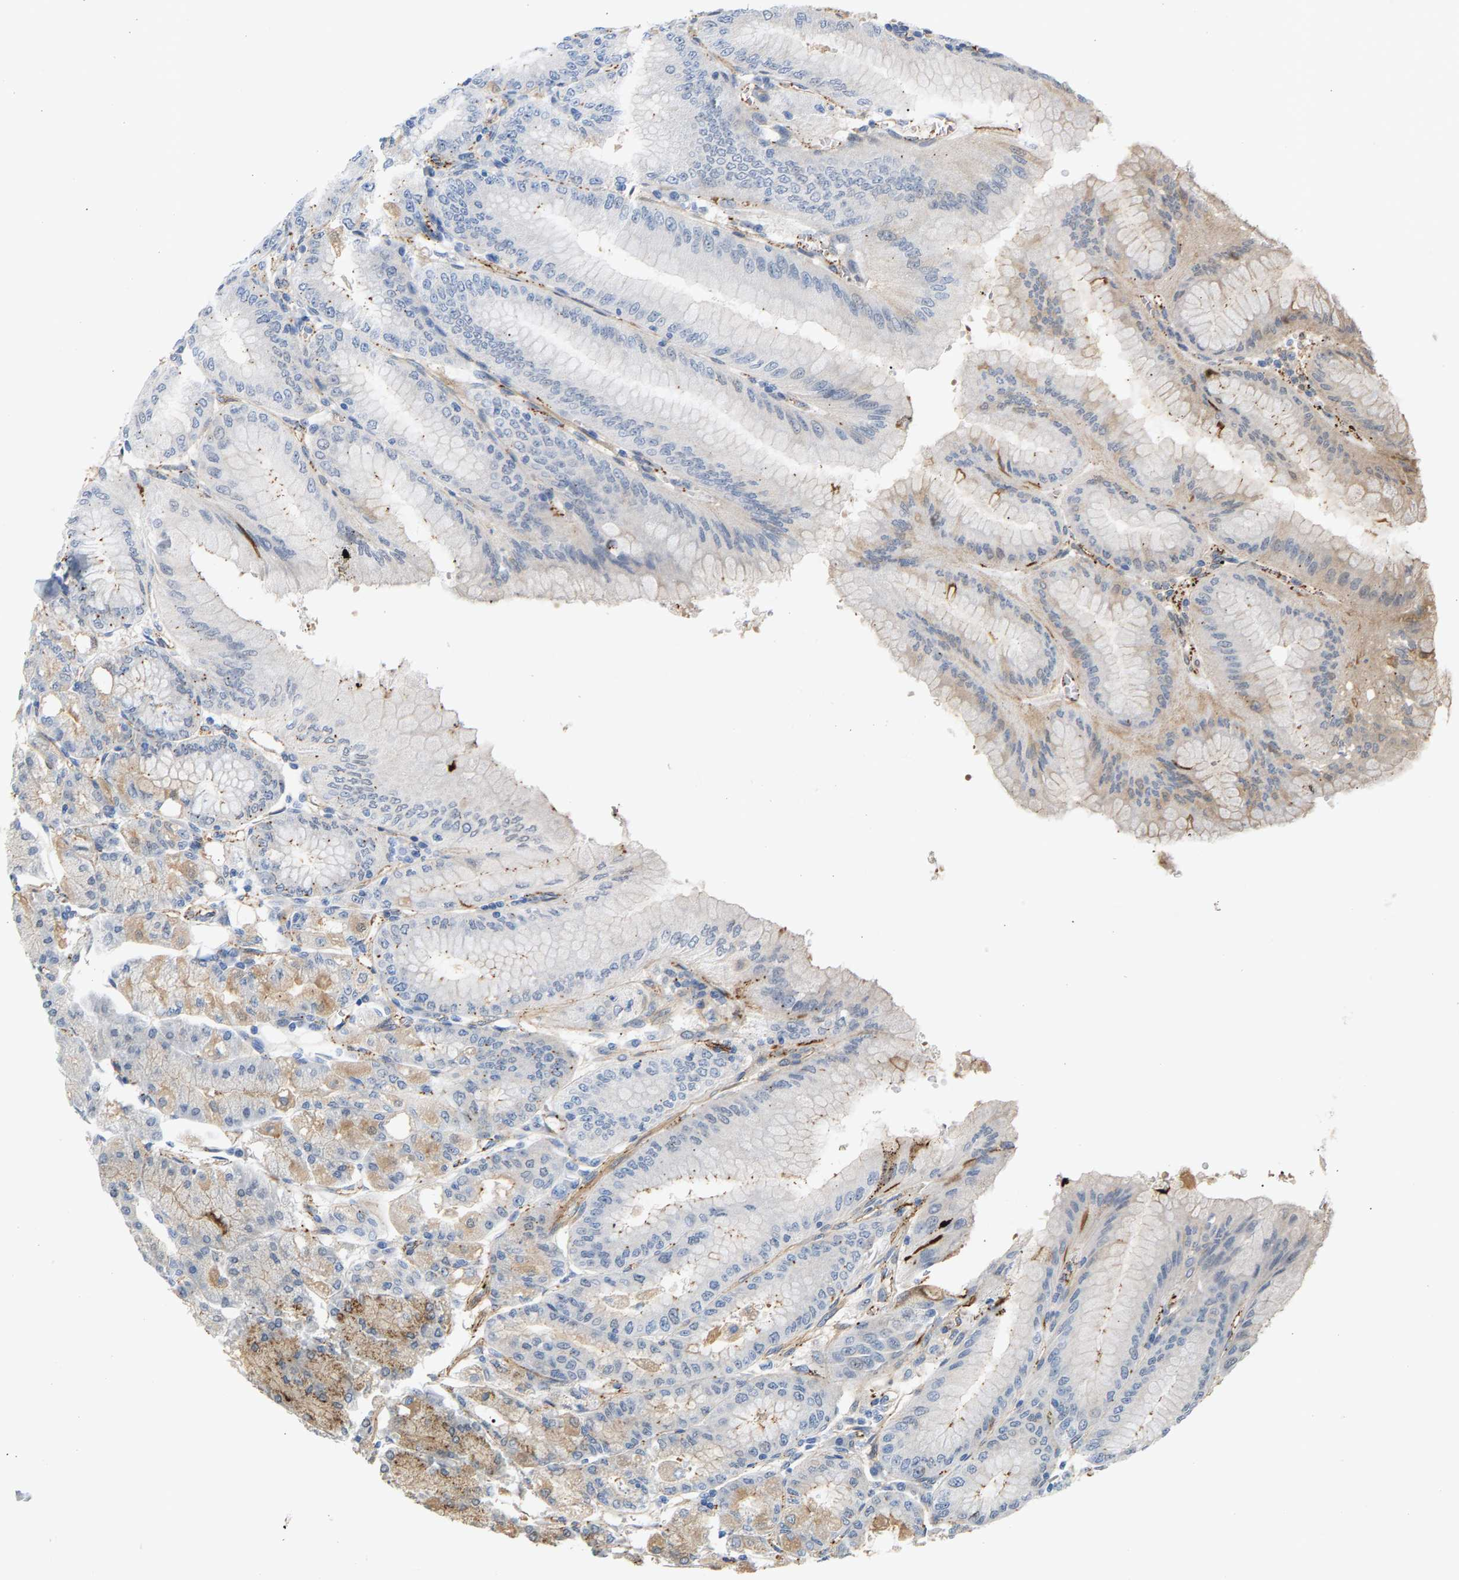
{"staining": {"intensity": "weak", "quantity": "<25%", "location": "cytoplasmic/membranous,nuclear"}, "tissue": "stomach", "cell_type": "Glandular cells", "image_type": "normal", "snomed": [{"axis": "morphology", "description": "Normal tissue, NOS"}, {"axis": "topography", "description": "Stomach, lower"}], "caption": "A histopathology image of stomach stained for a protein demonstrates no brown staining in glandular cells. (Immunohistochemistry (ihc), brightfield microscopy, high magnification).", "gene": "KRTAP27", "patient": {"sex": "male", "age": 71}}